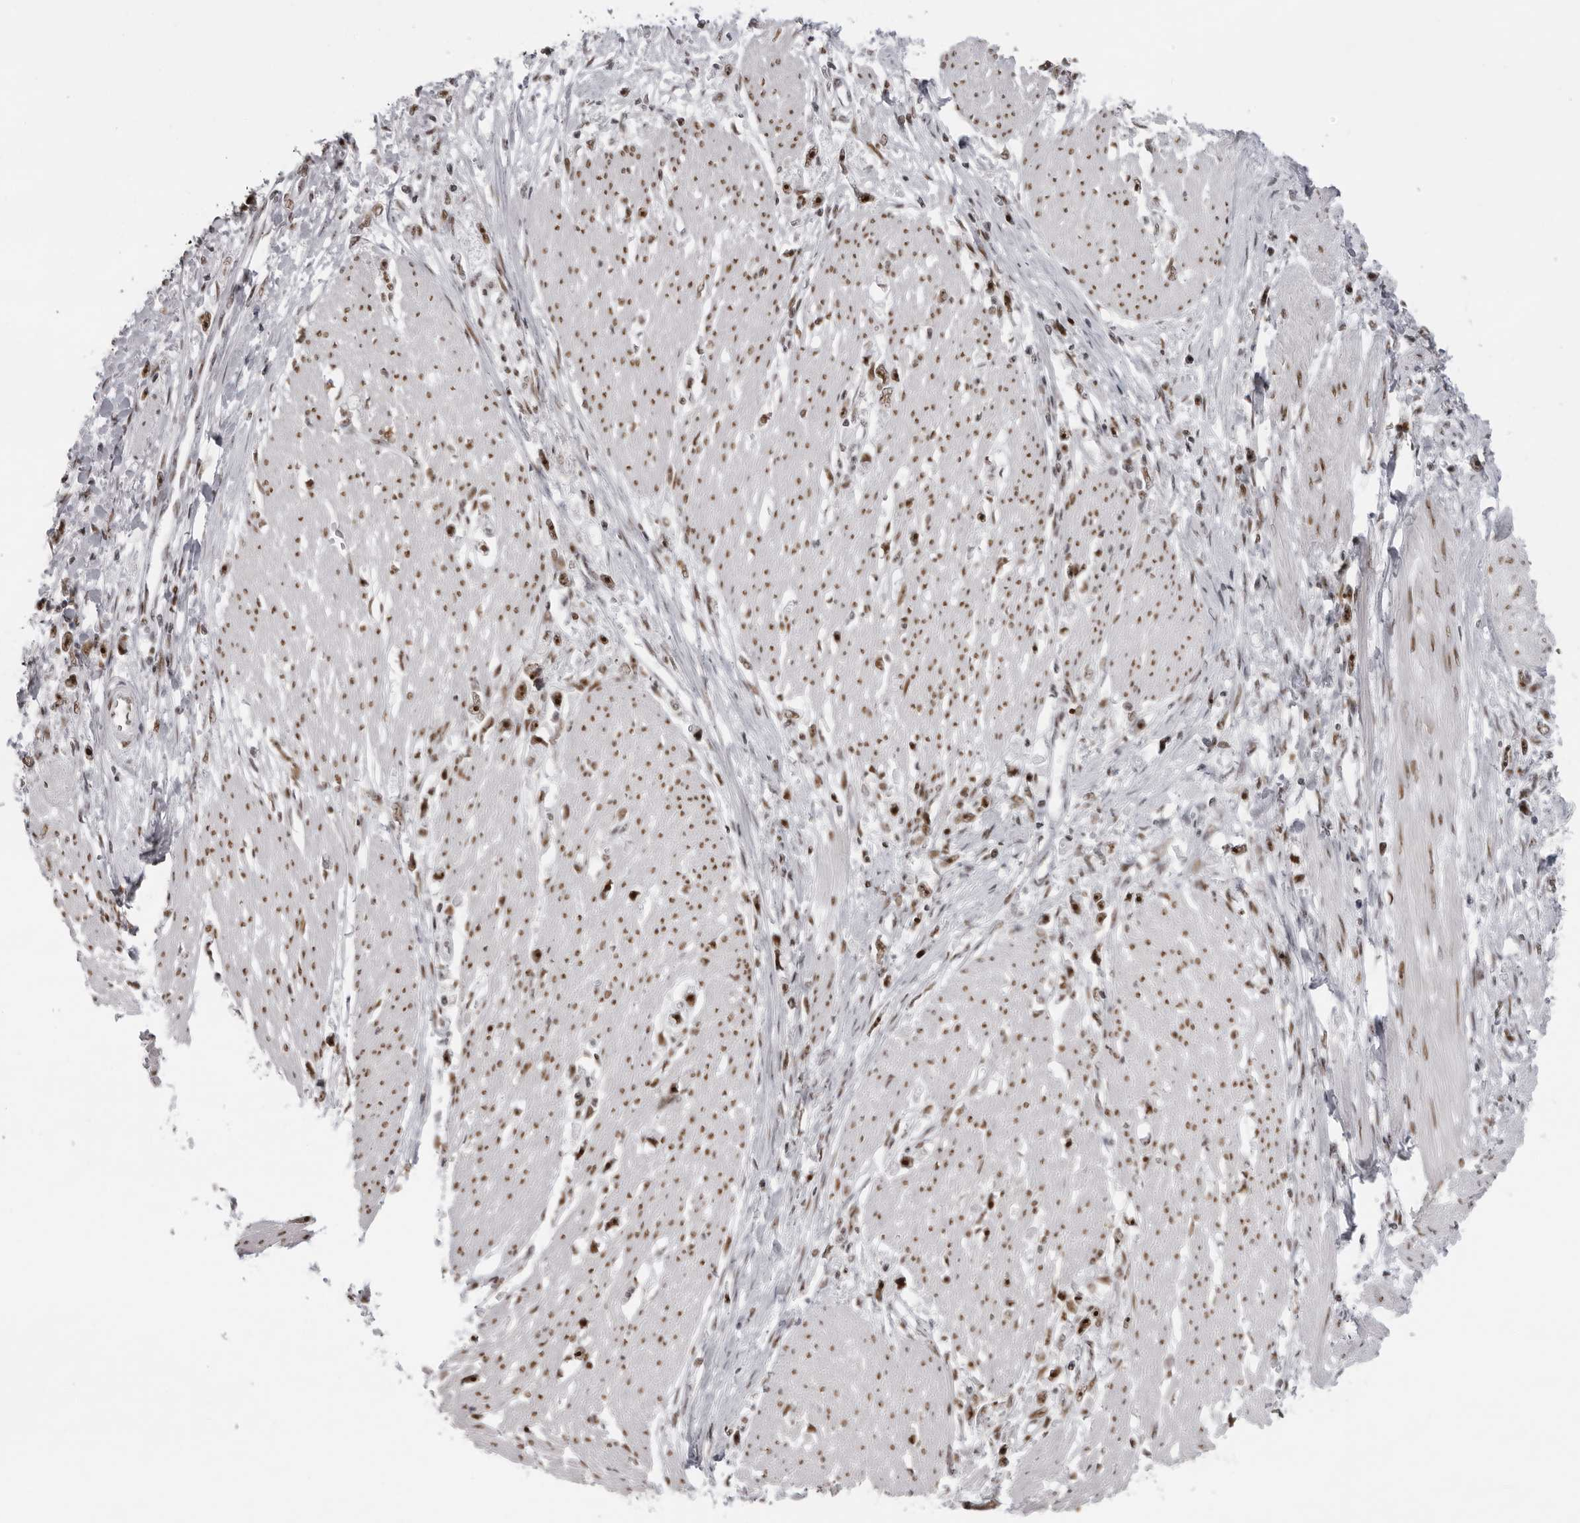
{"staining": {"intensity": "strong", "quantity": ">75%", "location": "nuclear"}, "tissue": "stomach cancer", "cell_type": "Tumor cells", "image_type": "cancer", "snomed": [{"axis": "morphology", "description": "Adenocarcinoma, NOS"}, {"axis": "topography", "description": "Stomach"}], "caption": "DAB immunohistochemical staining of stomach adenocarcinoma exhibits strong nuclear protein expression in approximately >75% of tumor cells.", "gene": "DHX9", "patient": {"sex": "female", "age": 59}}